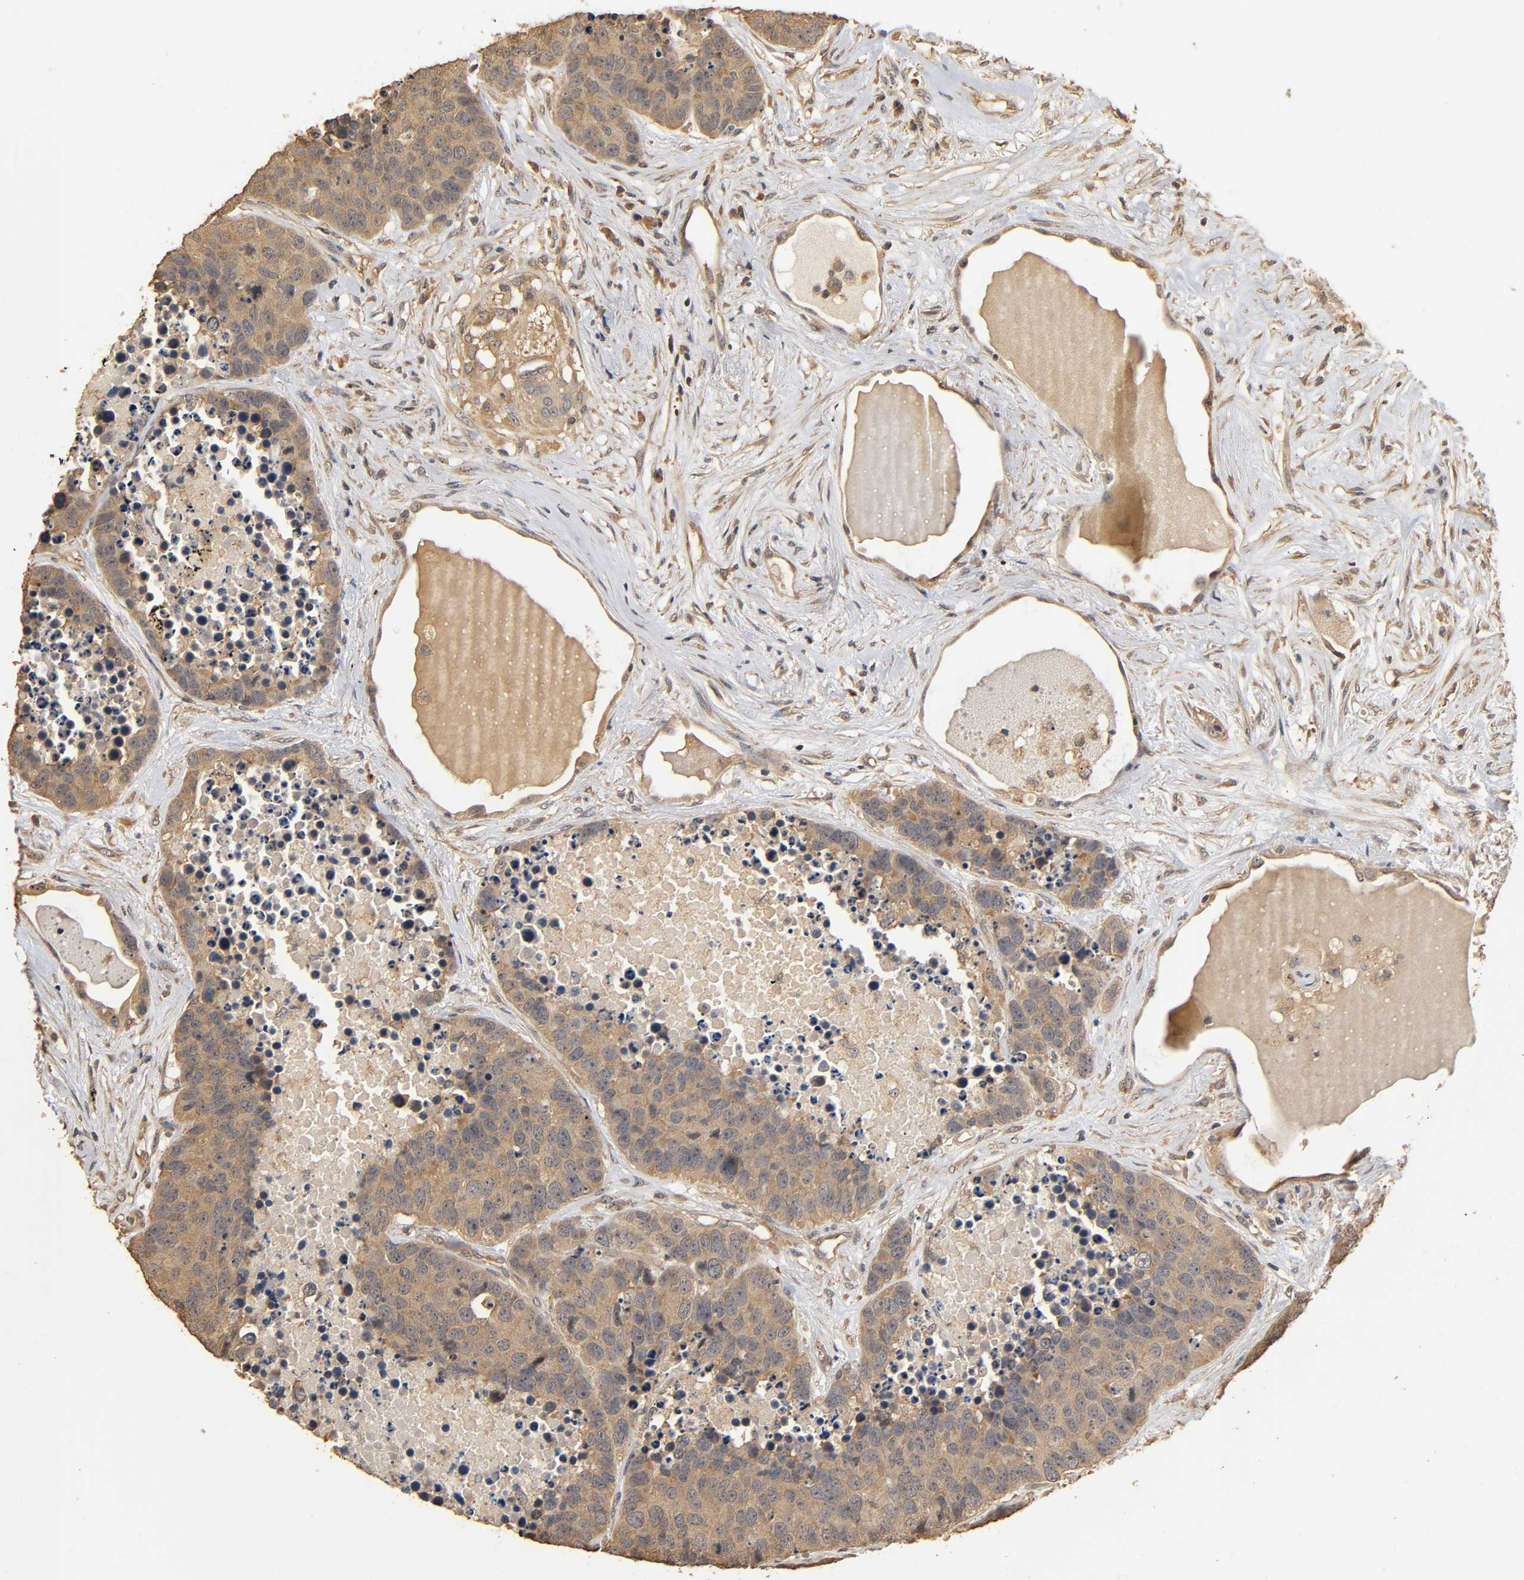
{"staining": {"intensity": "weak", "quantity": ">75%", "location": "cytoplasmic/membranous"}, "tissue": "carcinoid", "cell_type": "Tumor cells", "image_type": "cancer", "snomed": [{"axis": "morphology", "description": "Carcinoid, malignant, NOS"}, {"axis": "topography", "description": "Lung"}], "caption": "Weak cytoplasmic/membranous positivity for a protein is seen in about >75% of tumor cells of carcinoid (malignant) using immunohistochemistry (IHC).", "gene": "ARHGEF7", "patient": {"sex": "male", "age": 60}}